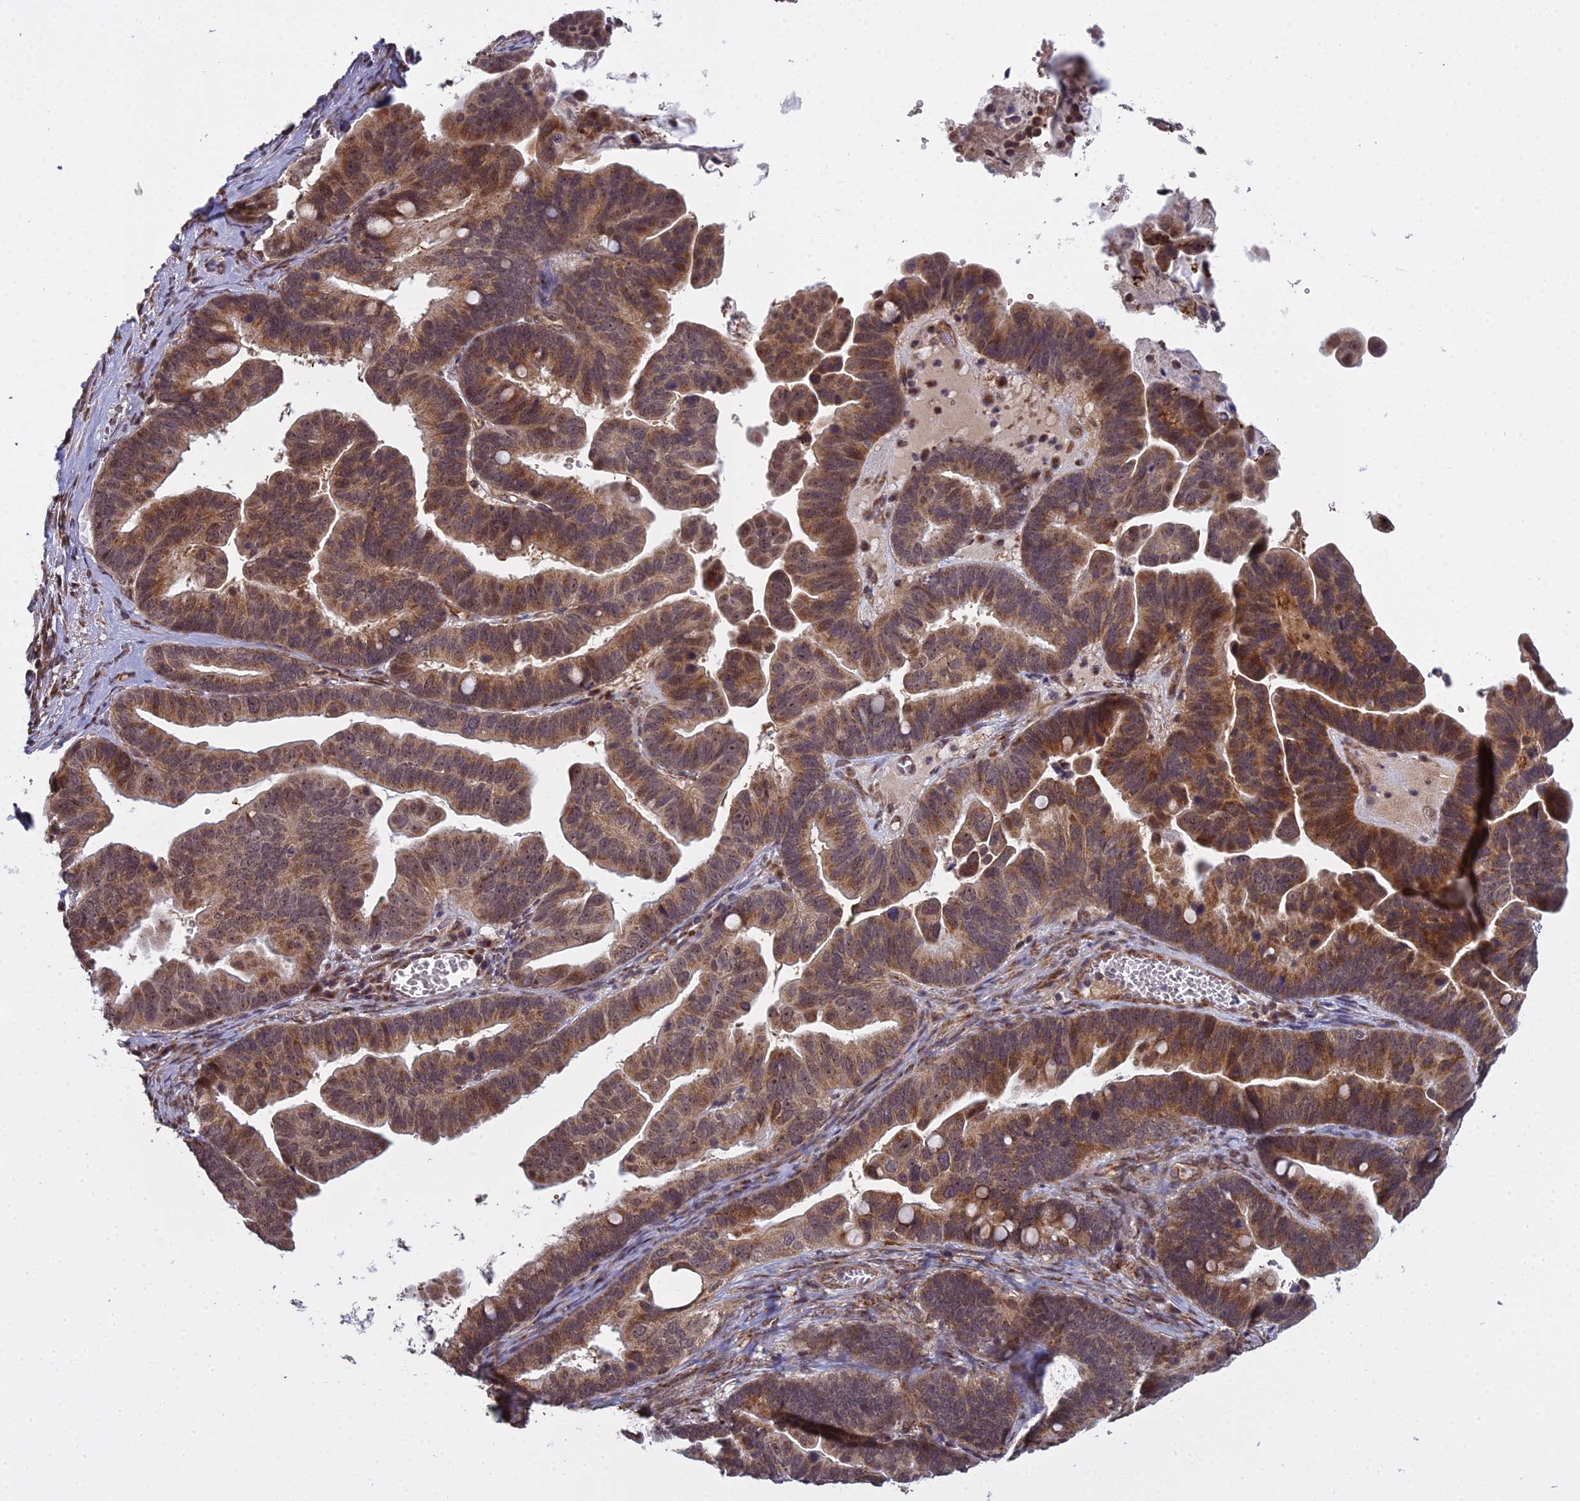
{"staining": {"intensity": "moderate", "quantity": ">75%", "location": "cytoplasmic/membranous,nuclear"}, "tissue": "ovarian cancer", "cell_type": "Tumor cells", "image_type": "cancer", "snomed": [{"axis": "morphology", "description": "Cystadenocarcinoma, serous, NOS"}, {"axis": "topography", "description": "Ovary"}], "caption": "This photomicrograph exhibits ovarian cancer (serous cystadenocarcinoma) stained with IHC to label a protein in brown. The cytoplasmic/membranous and nuclear of tumor cells show moderate positivity for the protein. Nuclei are counter-stained blue.", "gene": "MEOX1", "patient": {"sex": "female", "age": 56}}